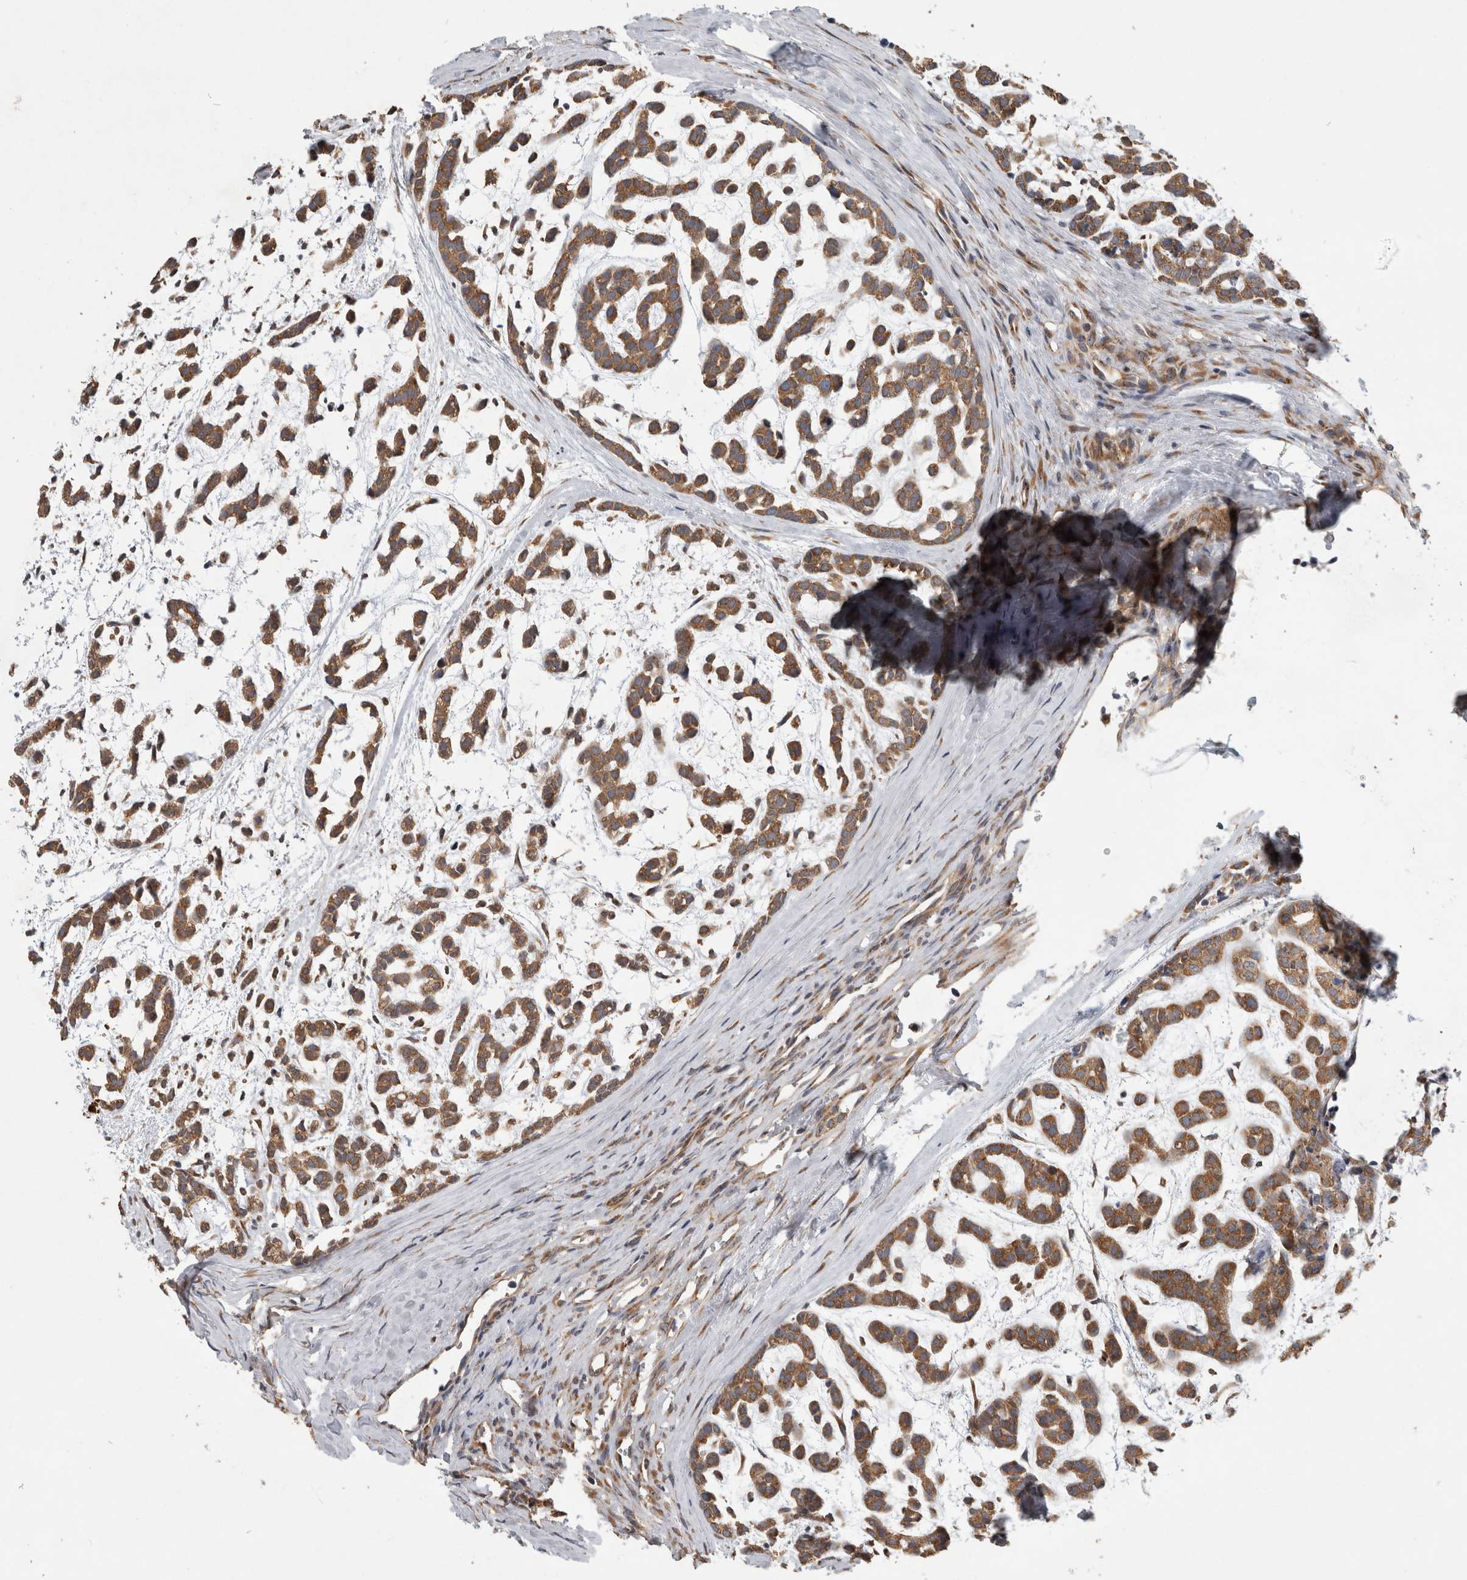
{"staining": {"intensity": "moderate", "quantity": ">75%", "location": "cytoplasmic/membranous"}, "tissue": "head and neck cancer", "cell_type": "Tumor cells", "image_type": "cancer", "snomed": [{"axis": "morphology", "description": "Adenocarcinoma, NOS"}, {"axis": "morphology", "description": "Adenoma, NOS"}, {"axis": "topography", "description": "Head-Neck"}], "caption": "Adenocarcinoma (head and neck) tissue shows moderate cytoplasmic/membranous expression in approximately >75% of tumor cells, visualized by immunohistochemistry. The staining was performed using DAB (3,3'-diaminobenzidine) to visualize the protein expression in brown, while the nuclei were stained in blue with hematoxylin (Magnification: 20x).", "gene": "ATXN2", "patient": {"sex": "female", "age": 55}}